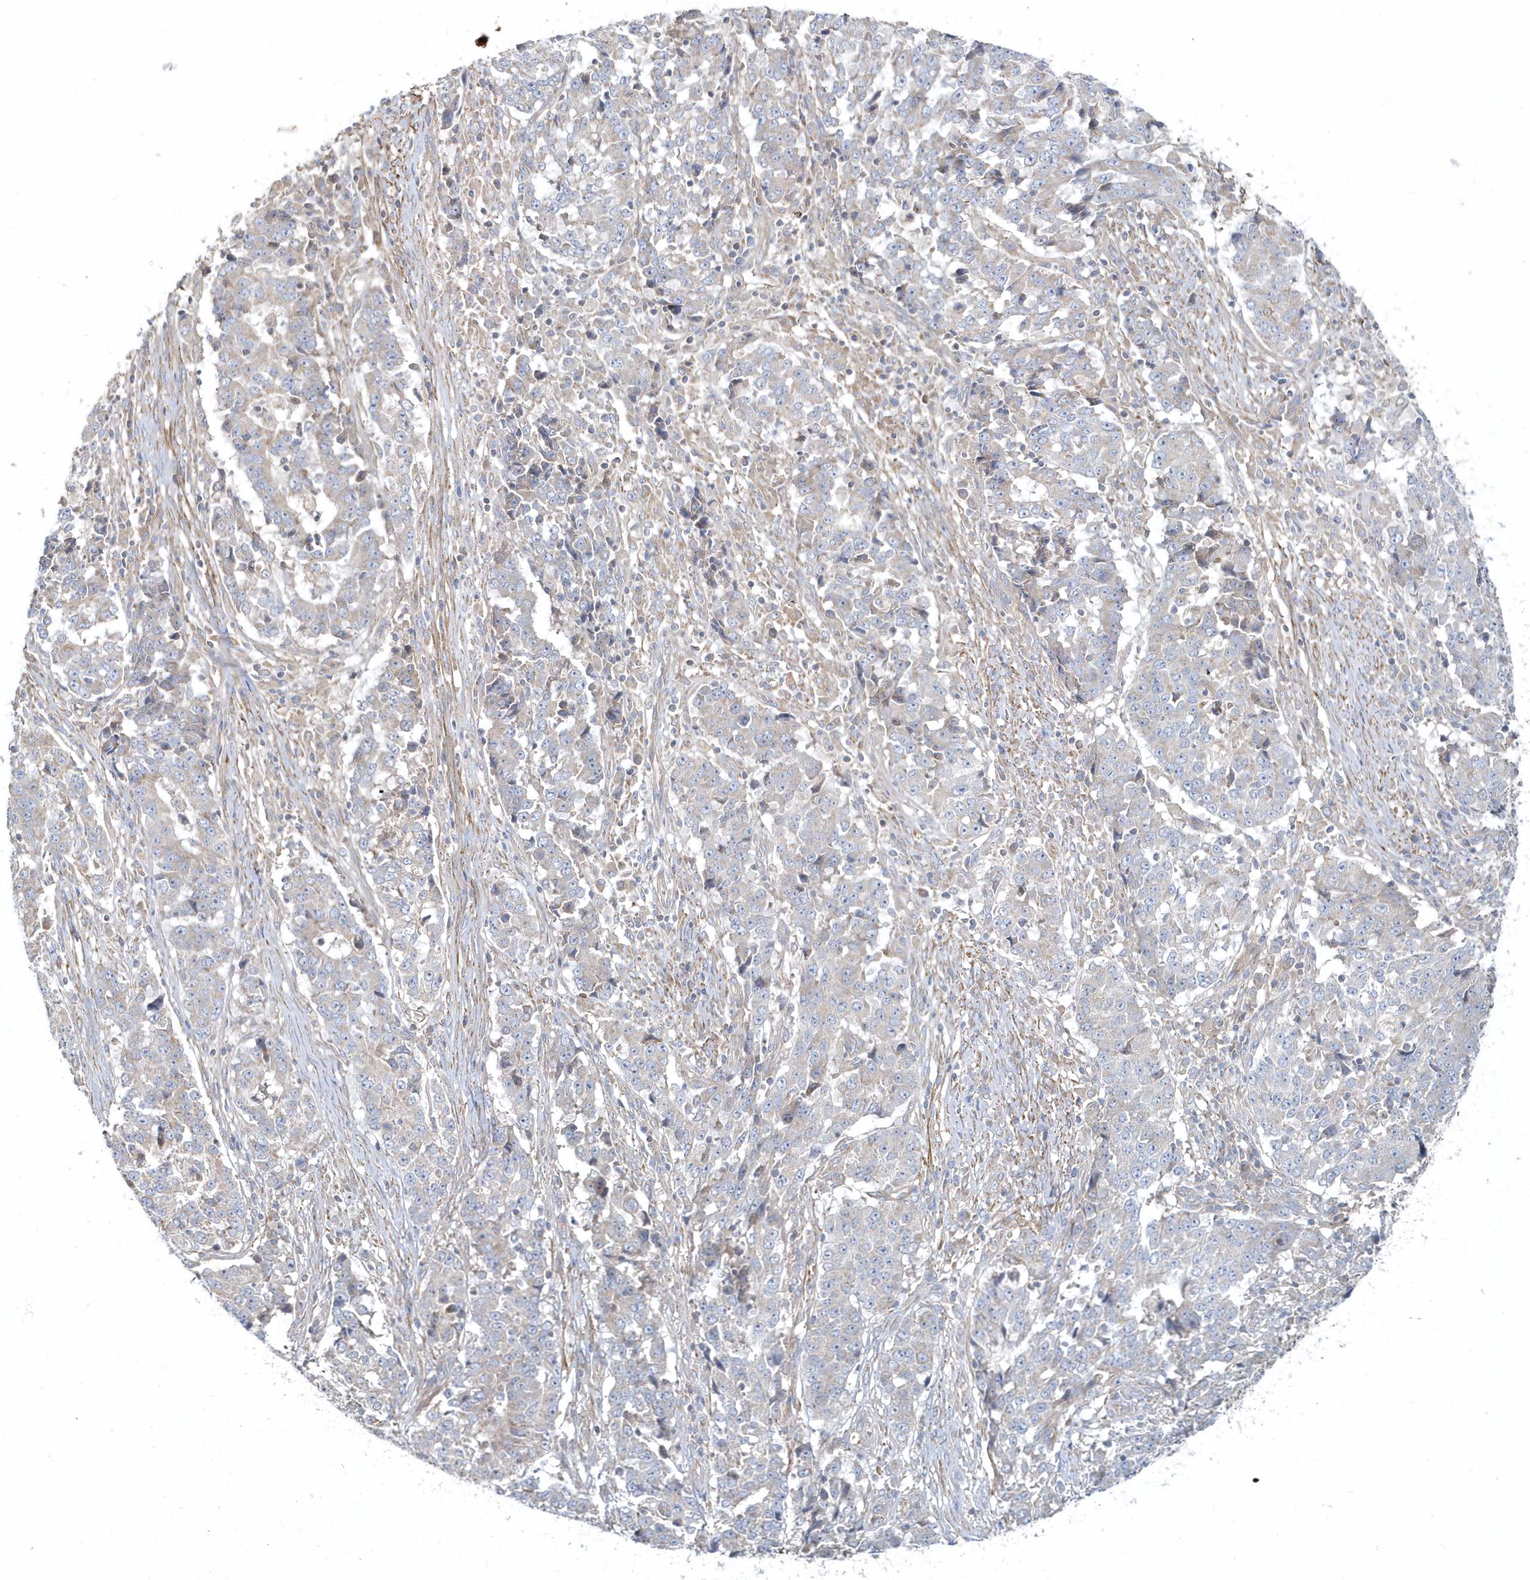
{"staining": {"intensity": "negative", "quantity": "none", "location": "none"}, "tissue": "stomach cancer", "cell_type": "Tumor cells", "image_type": "cancer", "snomed": [{"axis": "morphology", "description": "Adenocarcinoma, NOS"}, {"axis": "topography", "description": "Stomach"}], "caption": "The histopathology image exhibits no significant positivity in tumor cells of stomach cancer (adenocarcinoma).", "gene": "LEXM", "patient": {"sex": "male", "age": 59}}